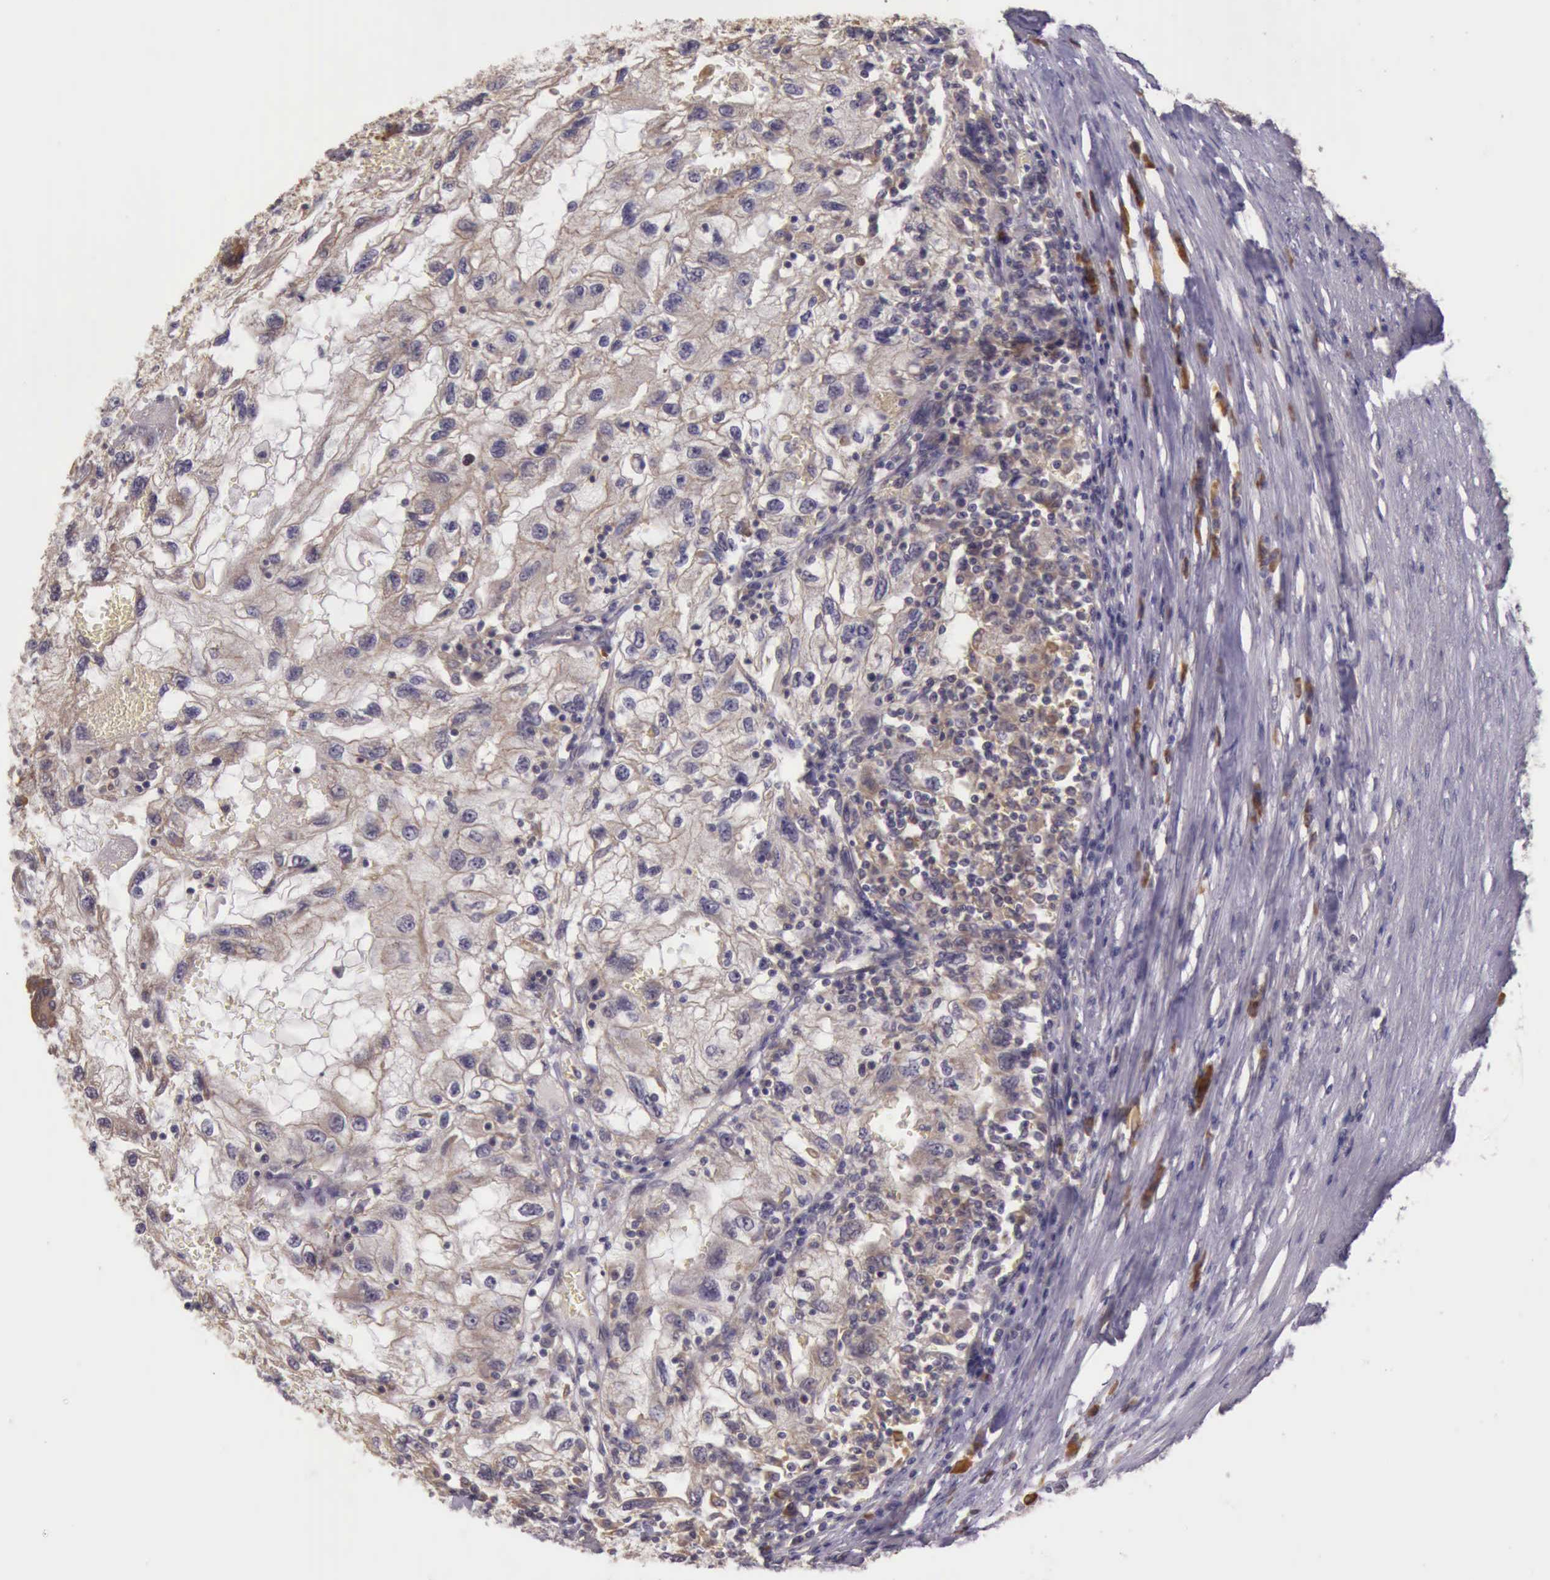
{"staining": {"intensity": "weak", "quantity": "25%-75%", "location": "cytoplasmic/membranous"}, "tissue": "renal cancer", "cell_type": "Tumor cells", "image_type": "cancer", "snomed": [{"axis": "morphology", "description": "Normal tissue, NOS"}, {"axis": "morphology", "description": "Adenocarcinoma, NOS"}, {"axis": "topography", "description": "Kidney"}], "caption": "The photomicrograph reveals a brown stain indicating the presence of a protein in the cytoplasmic/membranous of tumor cells in renal cancer (adenocarcinoma).", "gene": "EIF5", "patient": {"sex": "male", "age": 71}}